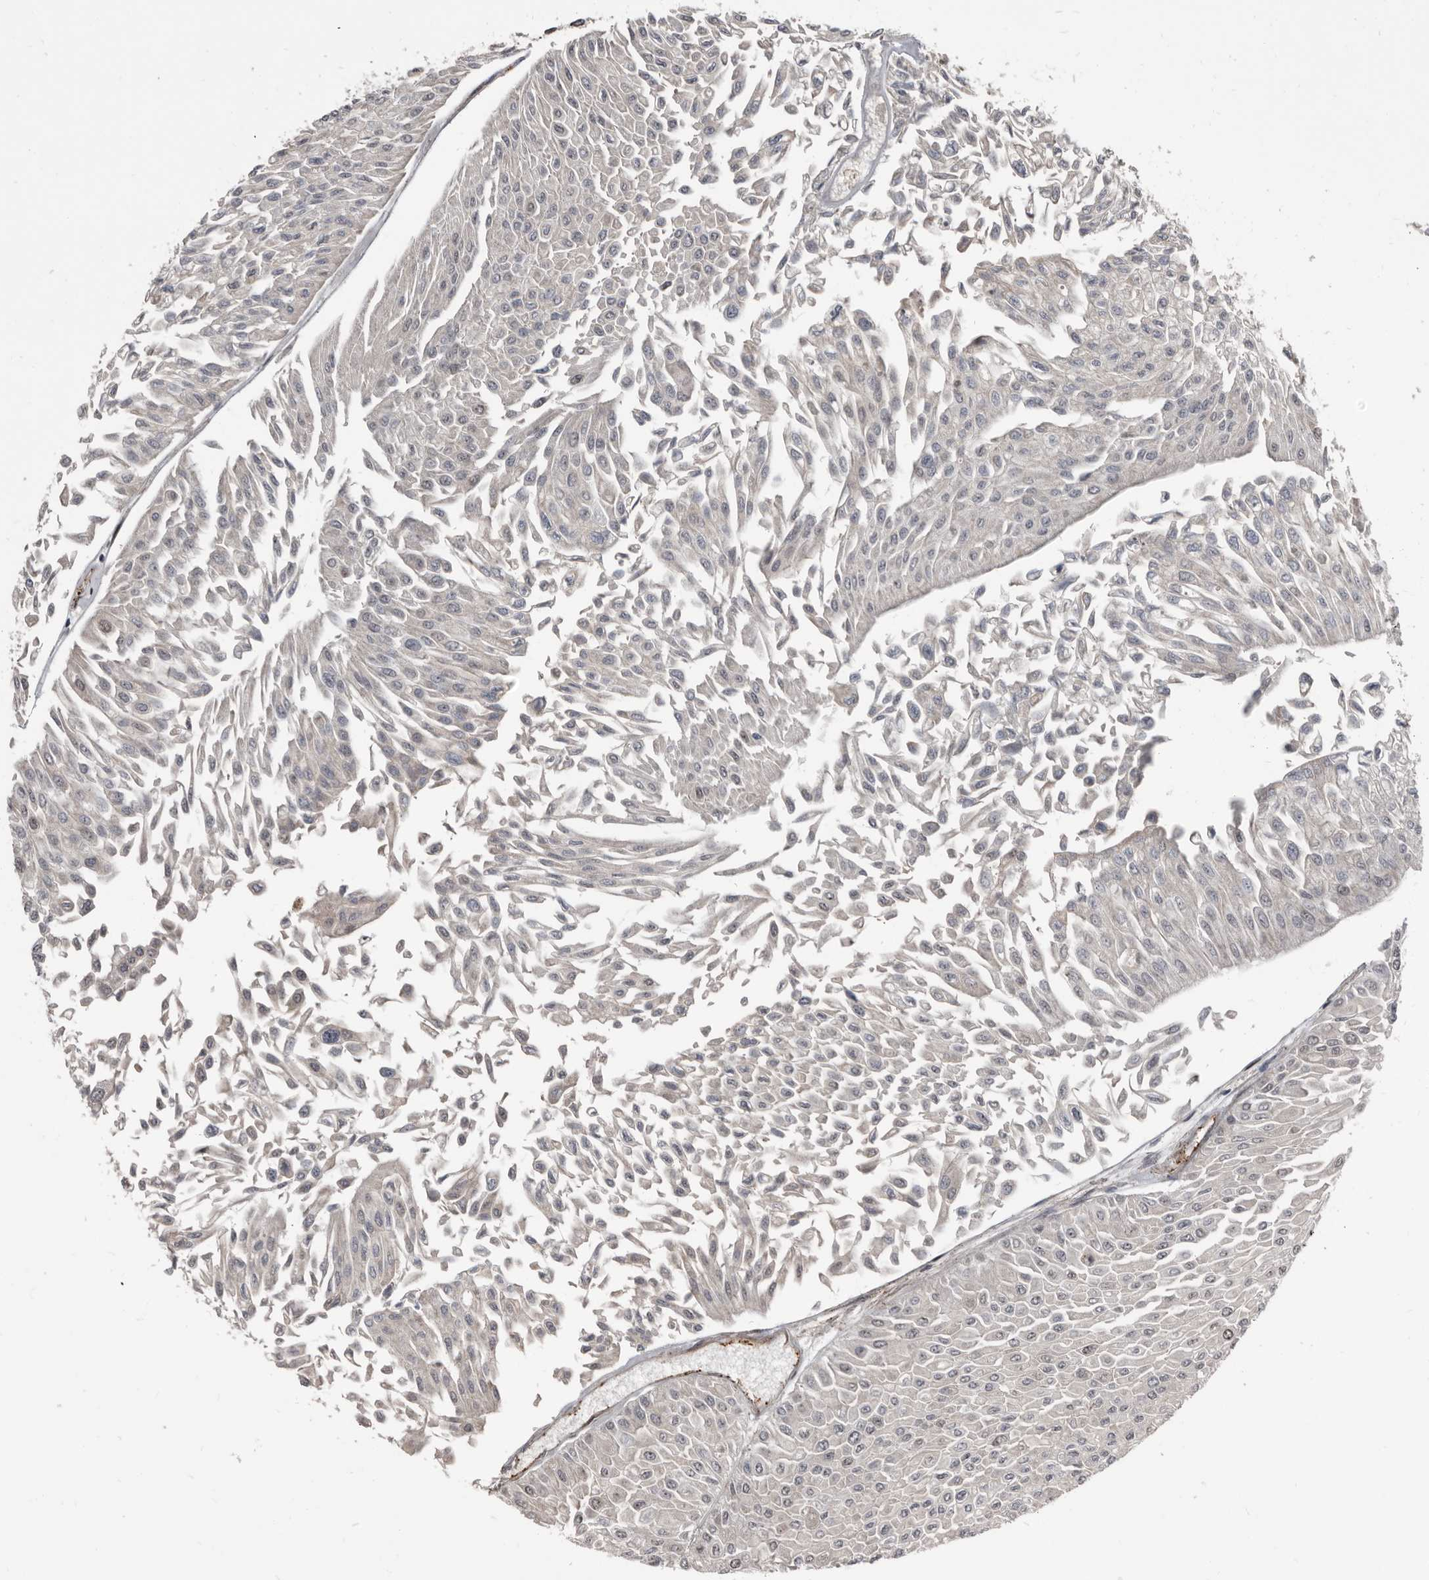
{"staining": {"intensity": "negative", "quantity": "none", "location": "none"}, "tissue": "urothelial cancer", "cell_type": "Tumor cells", "image_type": "cancer", "snomed": [{"axis": "morphology", "description": "Urothelial carcinoma, Low grade"}, {"axis": "topography", "description": "Urinary bladder"}], "caption": "Tumor cells are negative for brown protein staining in urothelial carcinoma (low-grade).", "gene": "CHD1L", "patient": {"sex": "male", "age": 67}}